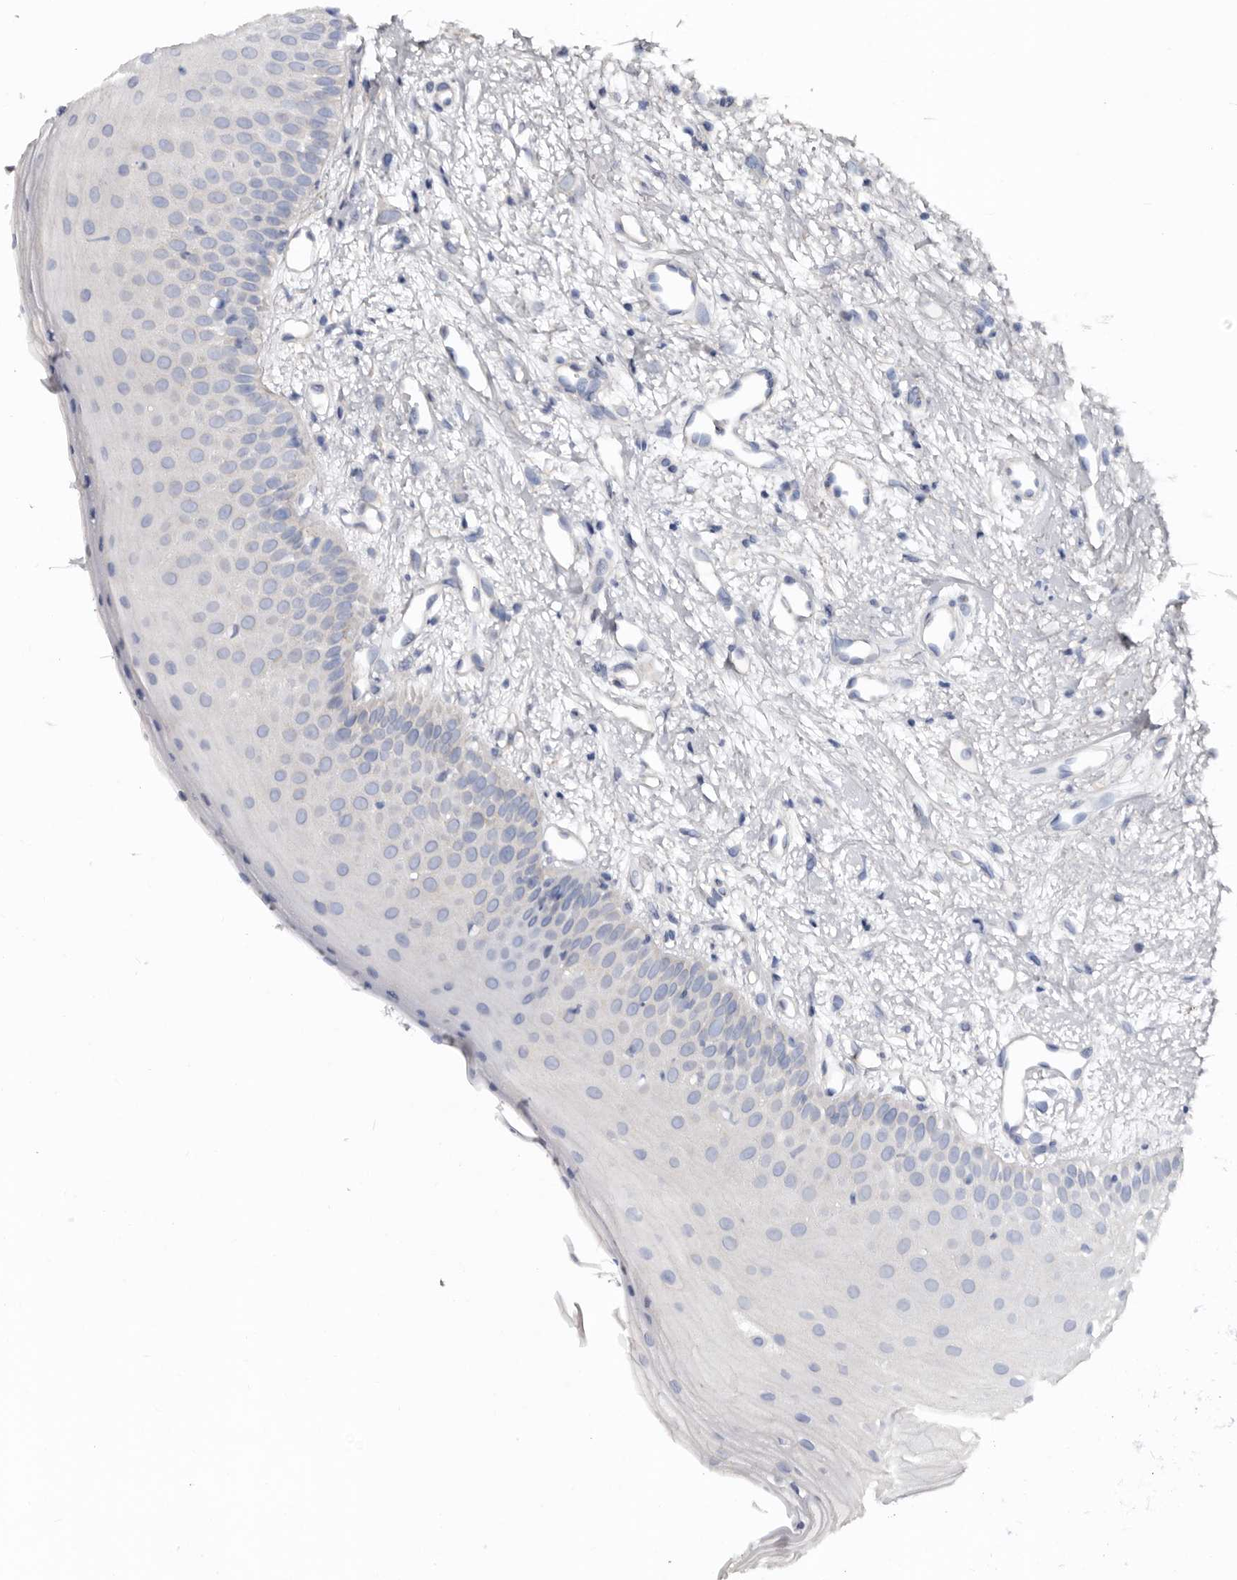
{"staining": {"intensity": "weak", "quantity": "<25%", "location": "cytoplasmic/membranous"}, "tissue": "oral mucosa", "cell_type": "Squamous epithelial cells", "image_type": "normal", "snomed": [{"axis": "morphology", "description": "Normal tissue, NOS"}, {"axis": "topography", "description": "Oral tissue"}], "caption": "There is no significant expression in squamous epithelial cells of oral mucosa. (DAB immunohistochemistry, high magnification).", "gene": "ASIC5", "patient": {"sex": "female", "age": 63}}